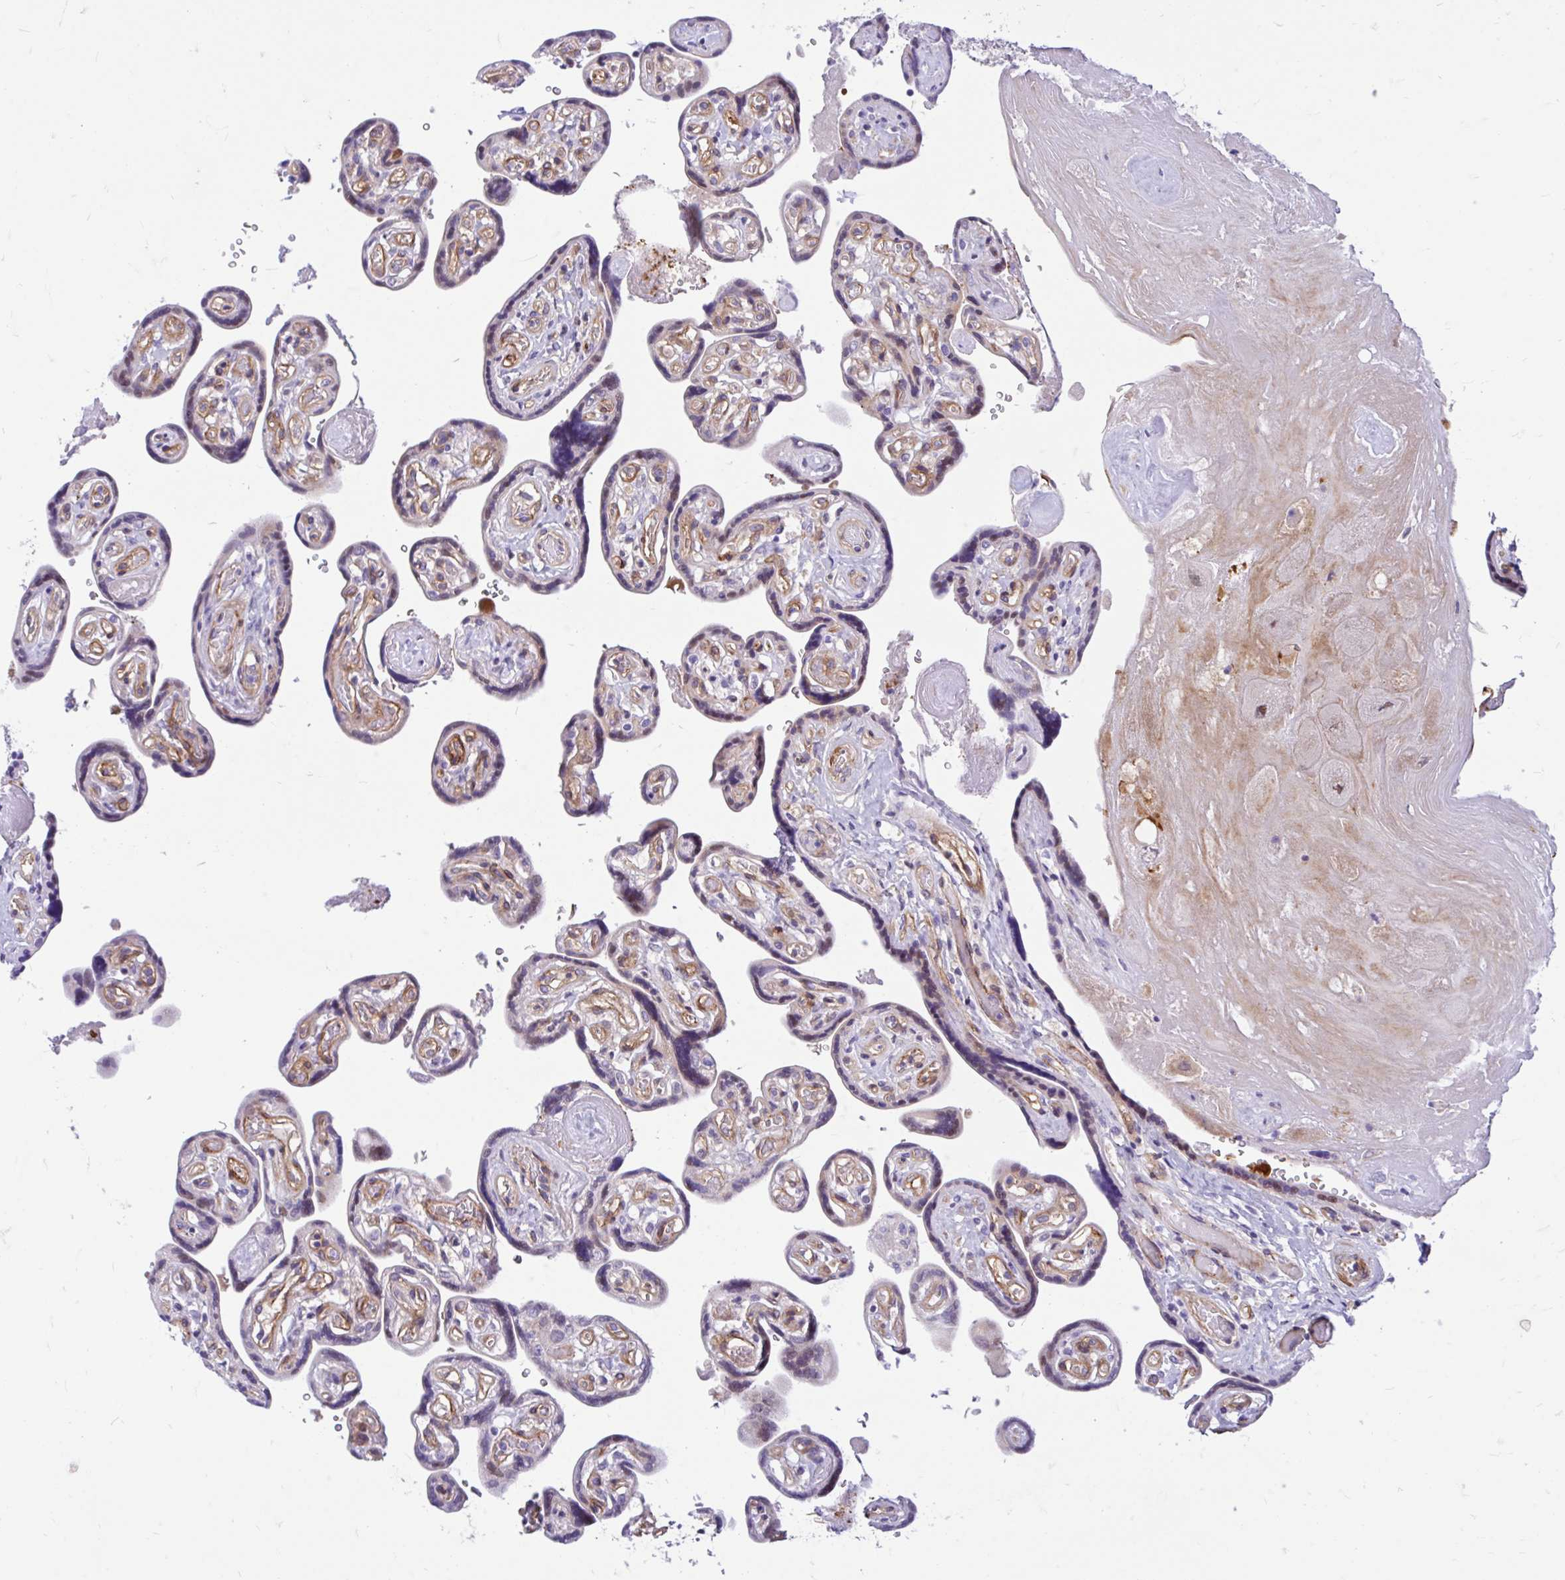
{"staining": {"intensity": "moderate", "quantity": "<25%", "location": "nuclear"}, "tissue": "placenta", "cell_type": "Decidual cells", "image_type": "normal", "snomed": [{"axis": "morphology", "description": "Normal tissue, NOS"}, {"axis": "topography", "description": "Placenta"}], "caption": "An immunohistochemistry (IHC) micrograph of normal tissue is shown. Protein staining in brown highlights moderate nuclear positivity in placenta within decidual cells.", "gene": "ESPNL", "patient": {"sex": "female", "age": 32}}